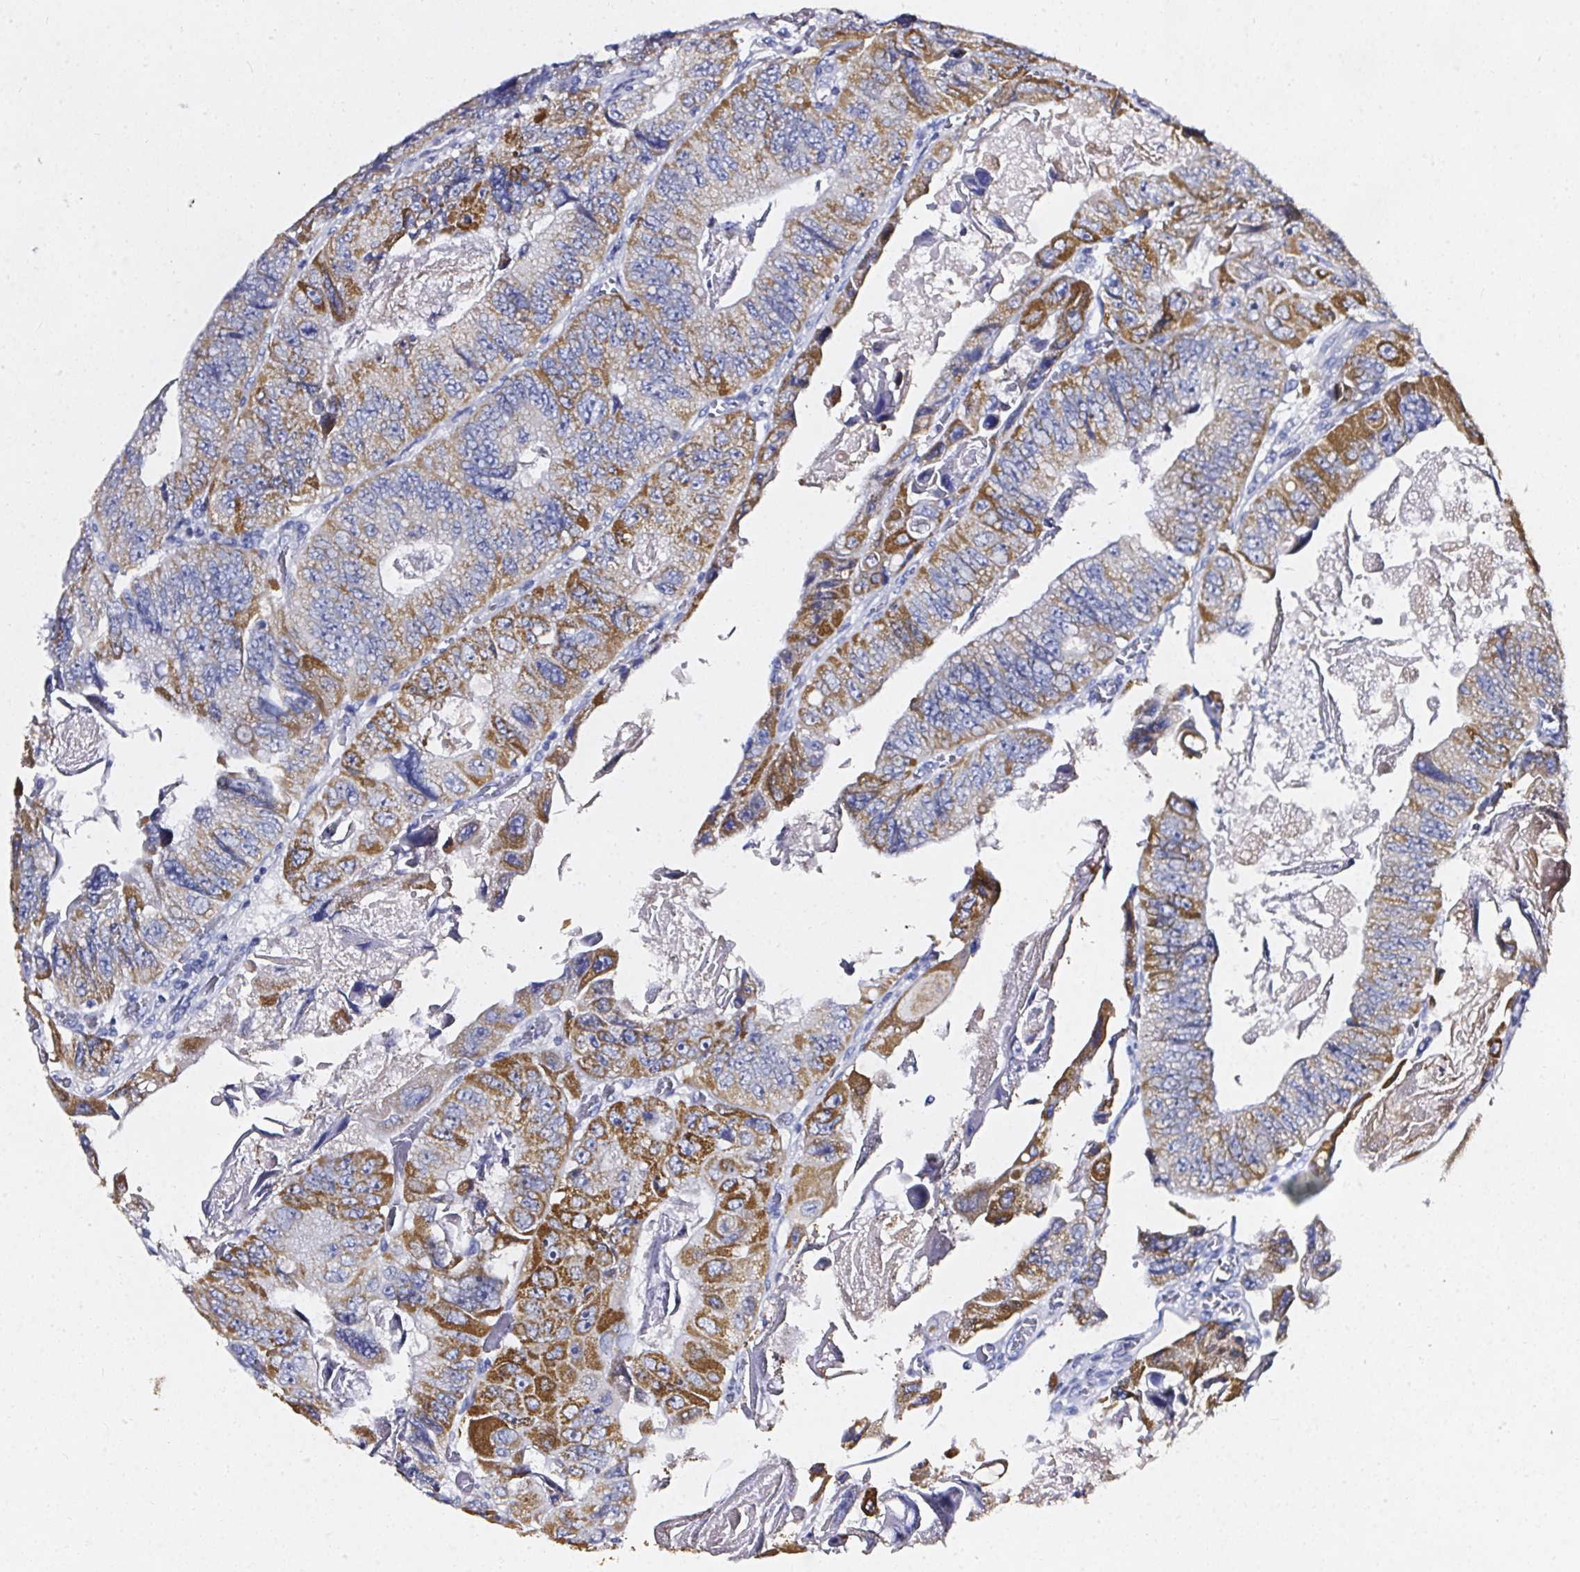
{"staining": {"intensity": "moderate", "quantity": "25%-75%", "location": "cytoplasmic/membranous"}, "tissue": "colorectal cancer", "cell_type": "Tumor cells", "image_type": "cancer", "snomed": [{"axis": "morphology", "description": "Adenocarcinoma, NOS"}, {"axis": "topography", "description": "Colon"}], "caption": "Immunohistochemical staining of colorectal cancer exhibits medium levels of moderate cytoplasmic/membranous protein positivity in approximately 25%-75% of tumor cells.", "gene": "ELAVL2", "patient": {"sex": "female", "age": 84}}